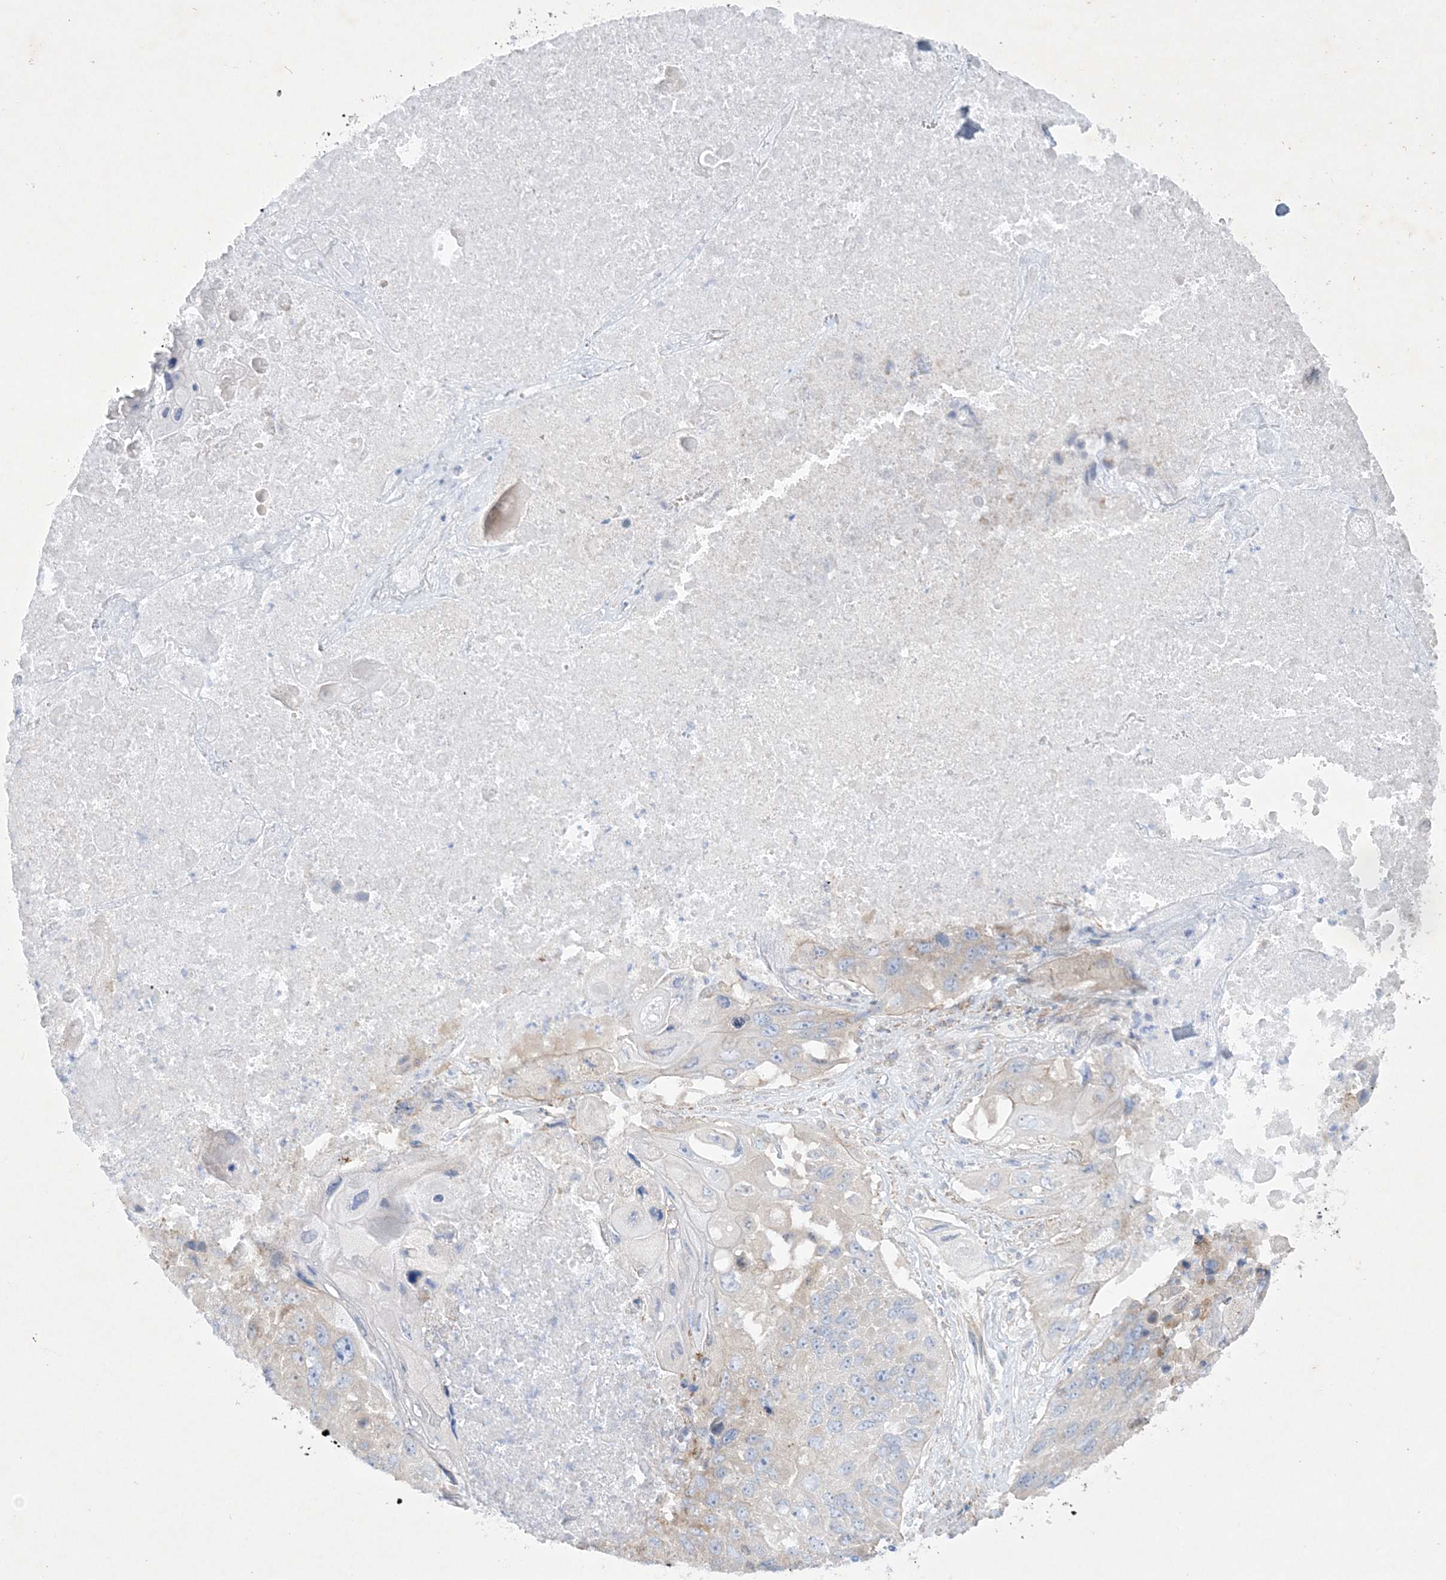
{"staining": {"intensity": "weak", "quantity": "<25%", "location": "cytoplasmic/membranous"}, "tissue": "lung cancer", "cell_type": "Tumor cells", "image_type": "cancer", "snomed": [{"axis": "morphology", "description": "Squamous cell carcinoma, NOS"}, {"axis": "topography", "description": "Lung"}], "caption": "Tumor cells are negative for protein expression in human lung squamous cell carcinoma.", "gene": "FARSB", "patient": {"sex": "male", "age": 61}}